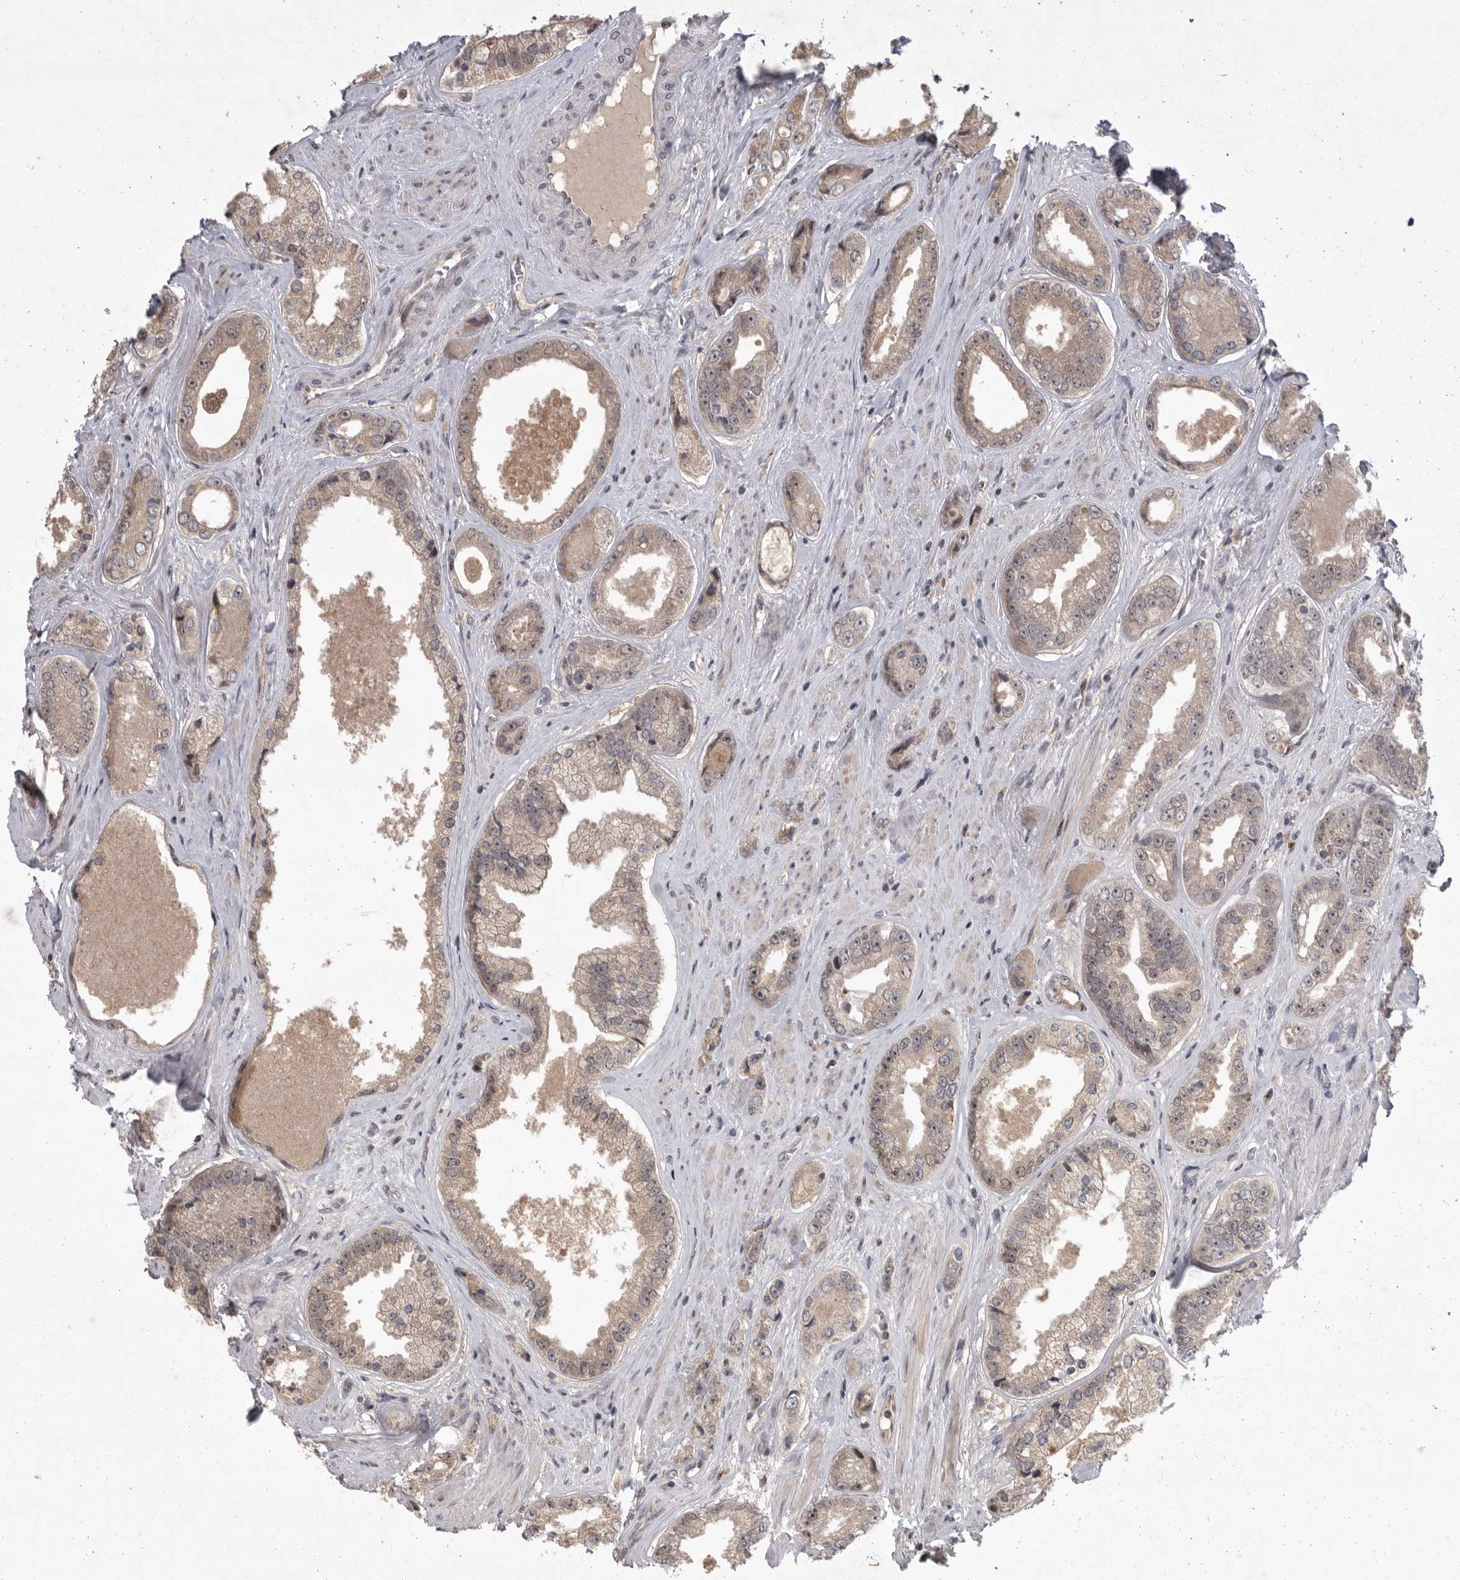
{"staining": {"intensity": "weak", "quantity": ">75%", "location": "cytoplasmic/membranous"}, "tissue": "prostate cancer", "cell_type": "Tumor cells", "image_type": "cancer", "snomed": [{"axis": "morphology", "description": "Adenocarcinoma, High grade"}, {"axis": "topography", "description": "Prostate"}], "caption": "Protein analysis of adenocarcinoma (high-grade) (prostate) tissue demonstrates weak cytoplasmic/membranous positivity in approximately >75% of tumor cells. (Stains: DAB (3,3'-diaminobenzidine) in brown, nuclei in blue, Microscopy: brightfield microscopy at high magnification).", "gene": "MAN2A1", "patient": {"sex": "male", "age": 61}}